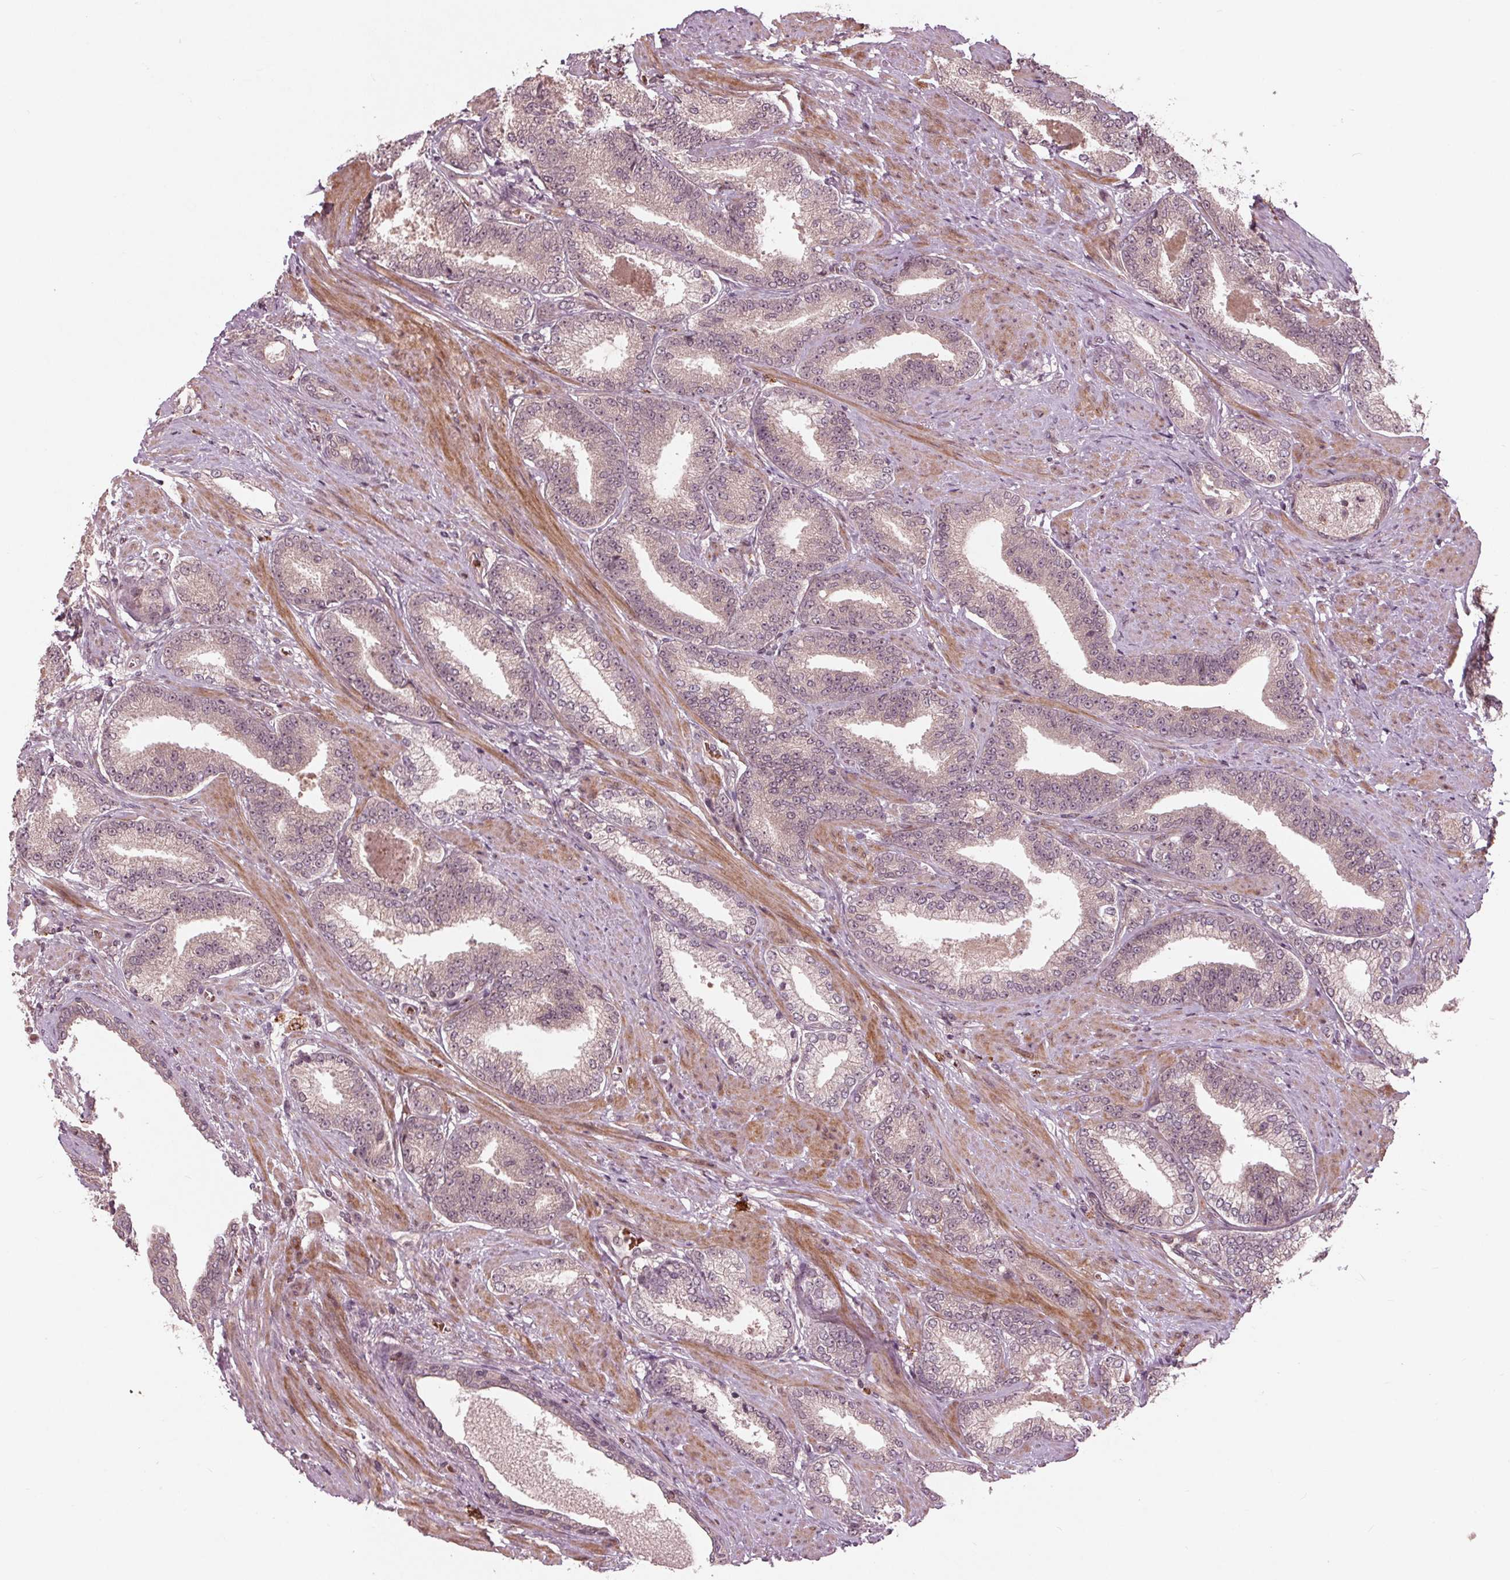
{"staining": {"intensity": "weak", "quantity": "<25%", "location": "cytoplasmic/membranous"}, "tissue": "prostate cancer", "cell_type": "Tumor cells", "image_type": "cancer", "snomed": [{"axis": "morphology", "description": "Adenocarcinoma, High grade"}, {"axis": "topography", "description": "Prostate and seminal vesicle, NOS"}], "caption": "Human prostate cancer stained for a protein using immunohistochemistry demonstrates no expression in tumor cells.", "gene": "CDKL4", "patient": {"sex": "male", "age": 61}}